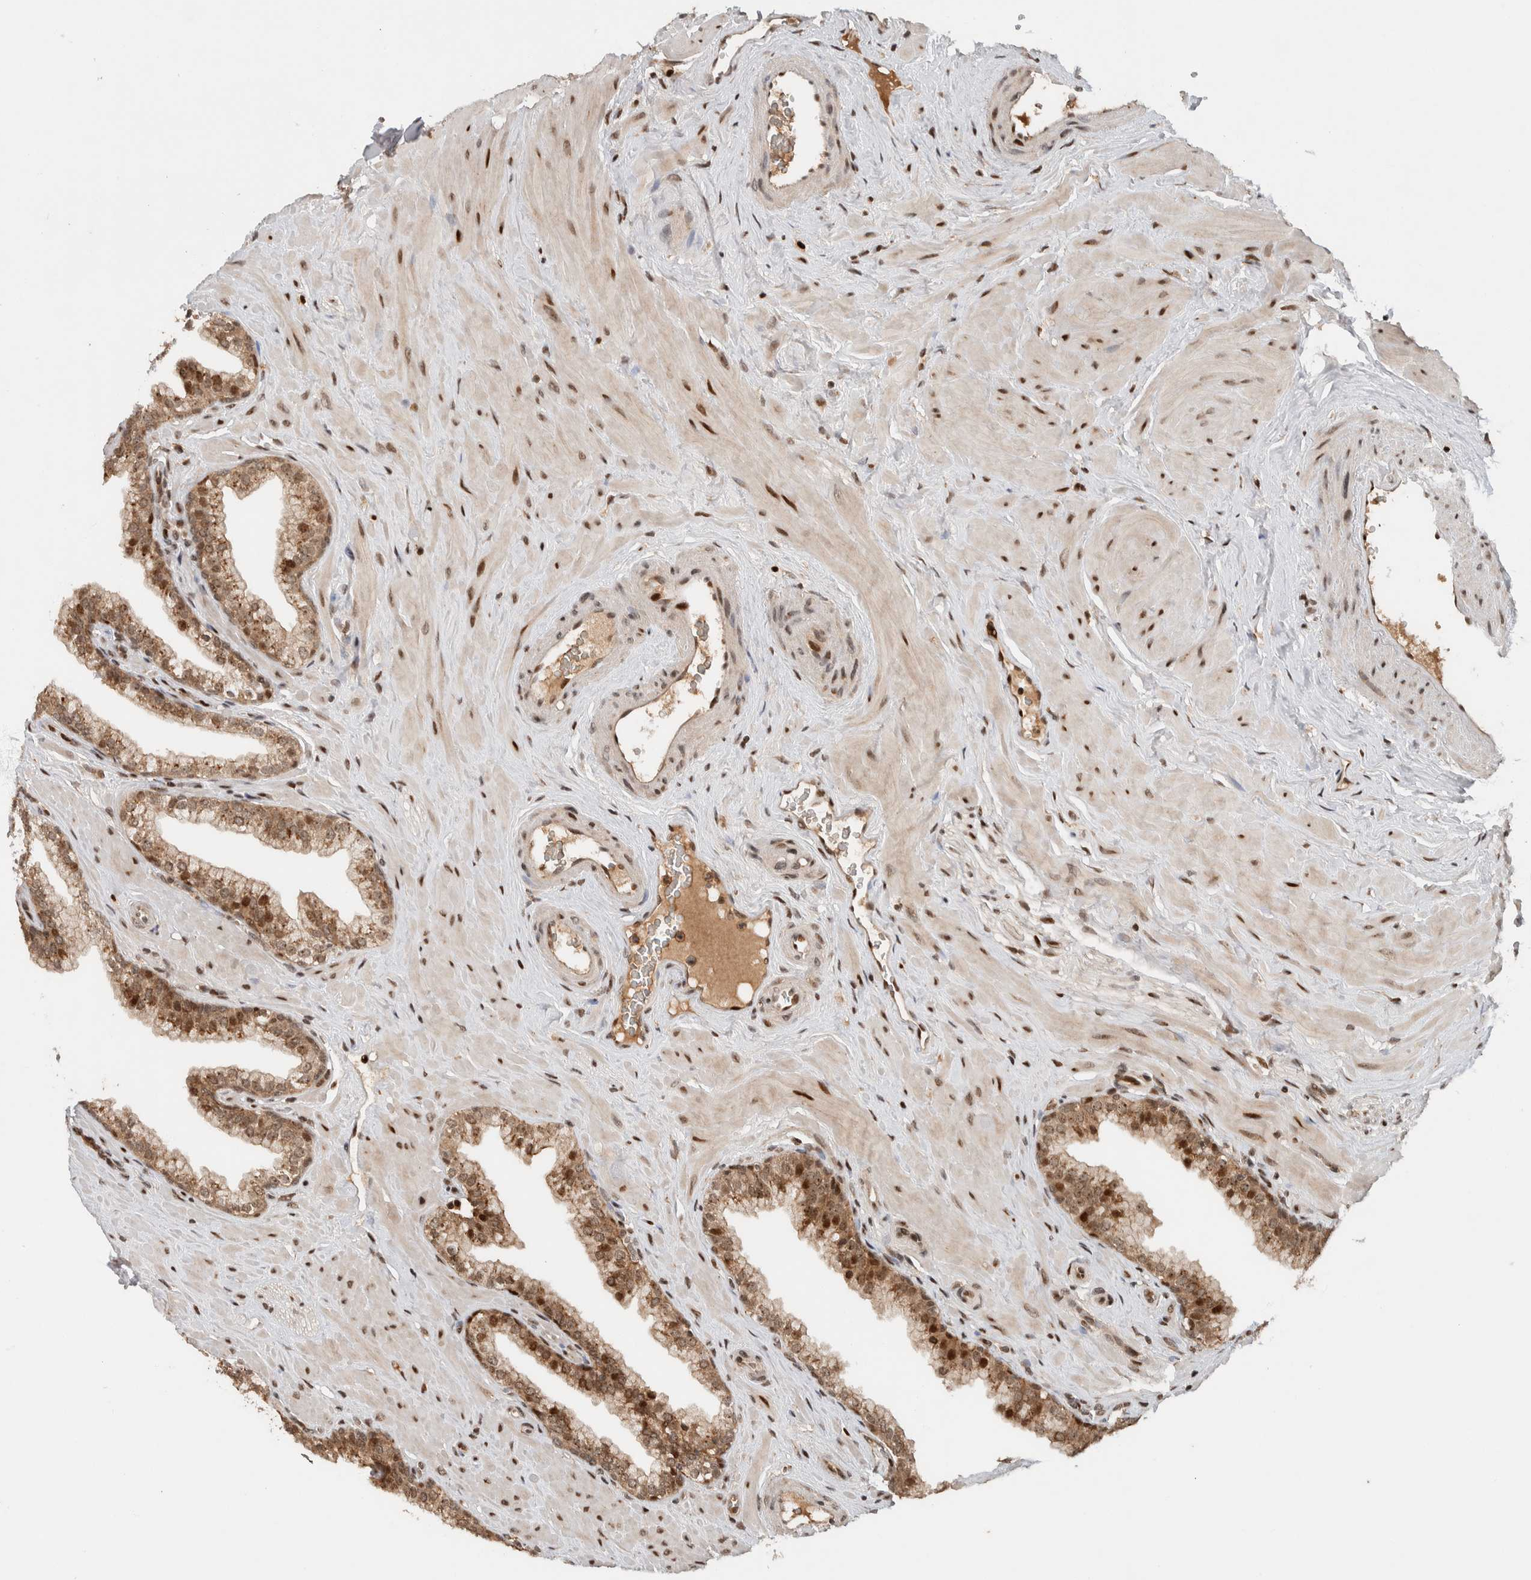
{"staining": {"intensity": "moderate", "quantity": "25%-75%", "location": "cytoplasmic/membranous,nuclear"}, "tissue": "prostate", "cell_type": "Glandular cells", "image_type": "normal", "snomed": [{"axis": "morphology", "description": "Normal tissue, NOS"}, {"axis": "morphology", "description": "Urothelial carcinoma, Low grade"}, {"axis": "topography", "description": "Urinary bladder"}, {"axis": "topography", "description": "Prostate"}], "caption": "Immunohistochemistry (DAB (3,3'-diaminobenzidine)) staining of normal human prostate demonstrates moderate cytoplasmic/membranous,nuclear protein staining in about 25%-75% of glandular cells. The staining was performed using DAB (3,3'-diaminobenzidine) to visualize the protein expression in brown, while the nuclei were stained in blue with hematoxylin (Magnification: 20x).", "gene": "ZNF521", "patient": {"sex": "male", "age": 60}}